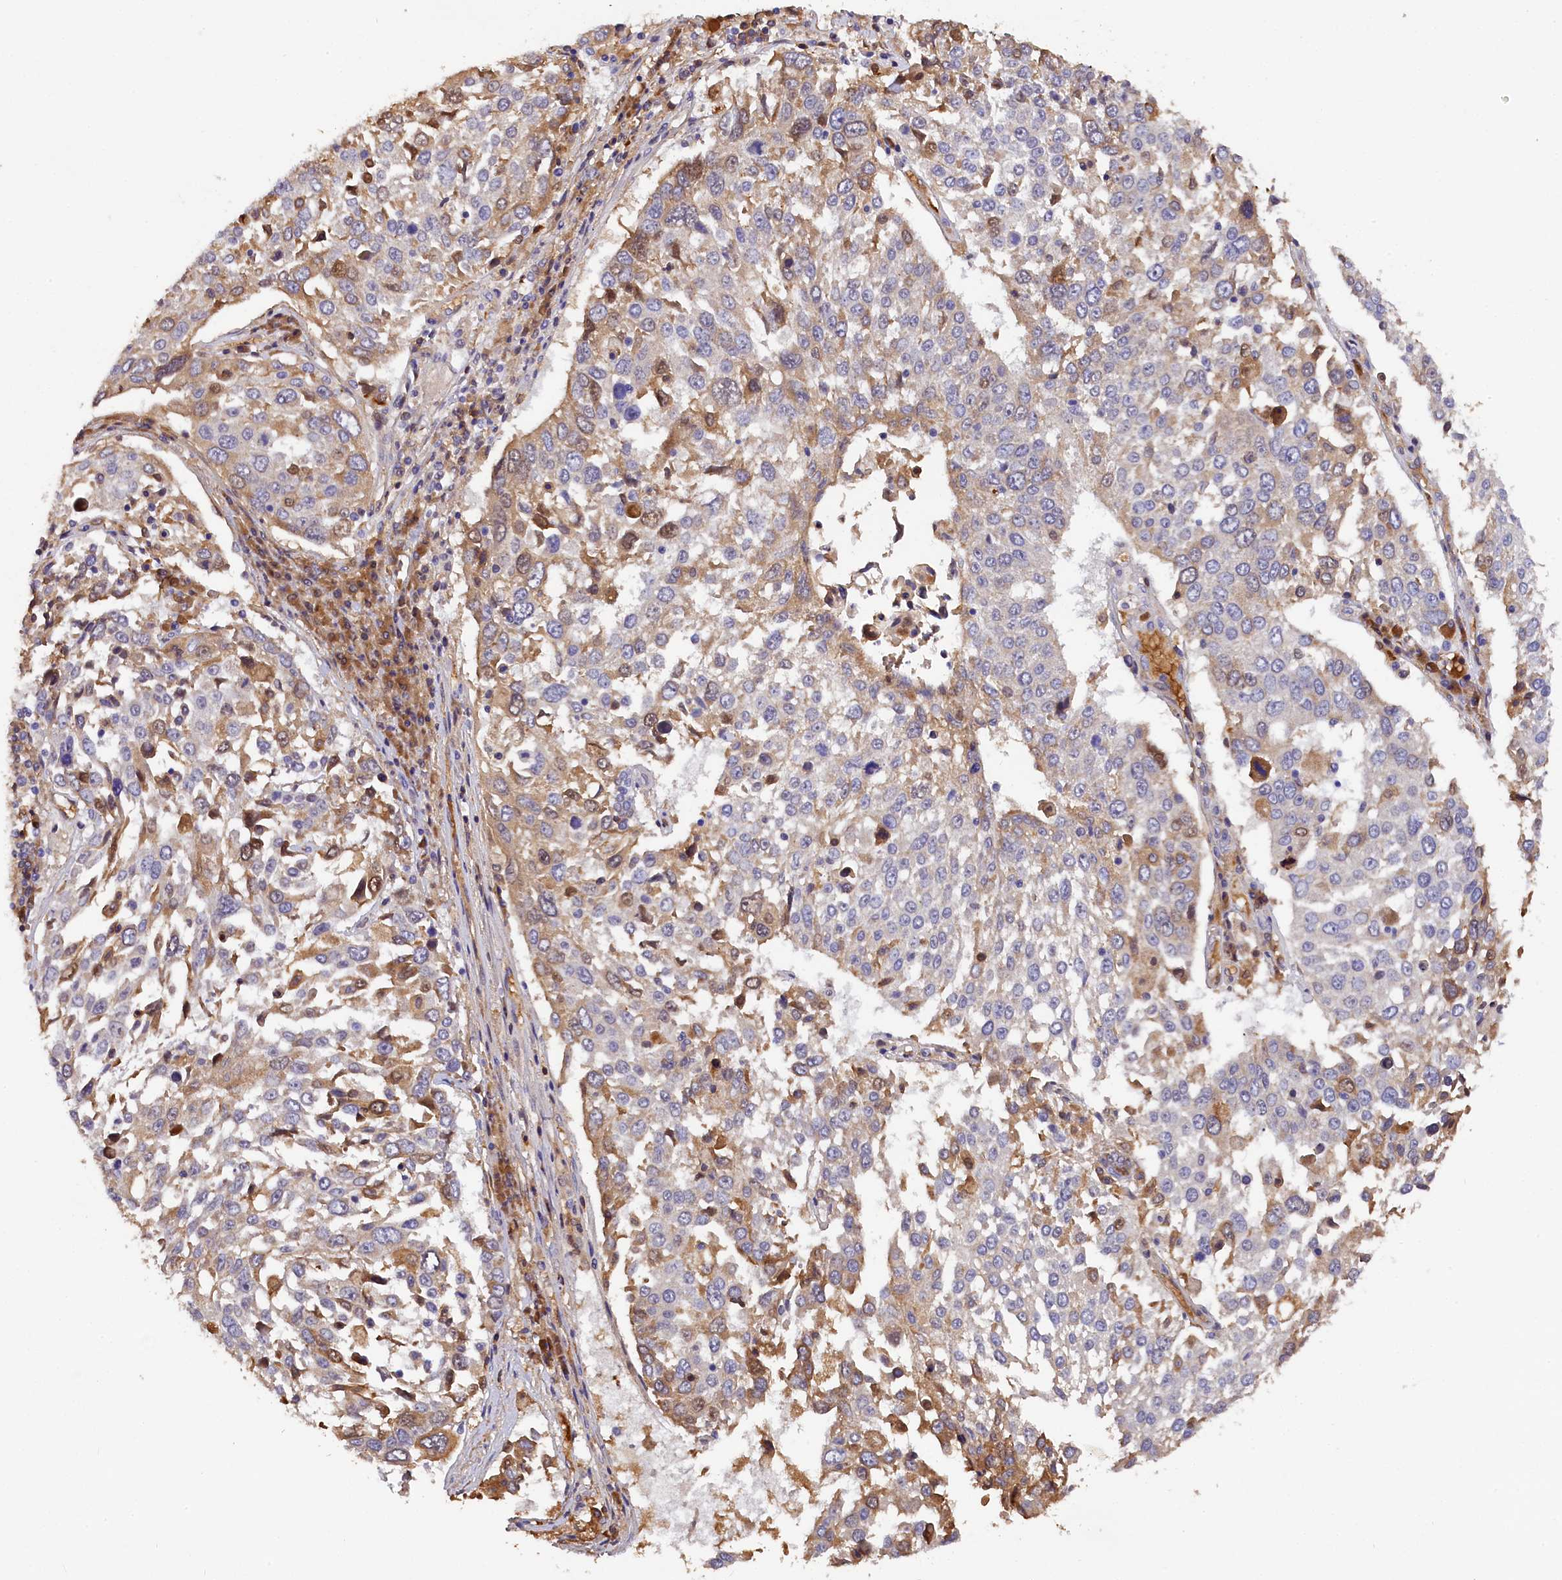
{"staining": {"intensity": "moderate", "quantity": "<25%", "location": "cytoplasmic/membranous"}, "tissue": "lung cancer", "cell_type": "Tumor cells", "image_type": "cancer", "snomed": [{"axis": "morphology", "description": "Squamous cell carcinoma, NOS"}, {"axis": "topography", "description": "Lung"}], "caption": "A histopathology image showing moderate cytoplasmic/membranous staining in about <25% of tumor cells in lung cancer, as visualized by brown immunohistochemical staining.", "gene": "PHAF1", "patient": {"sex": "male", "age": 65}}